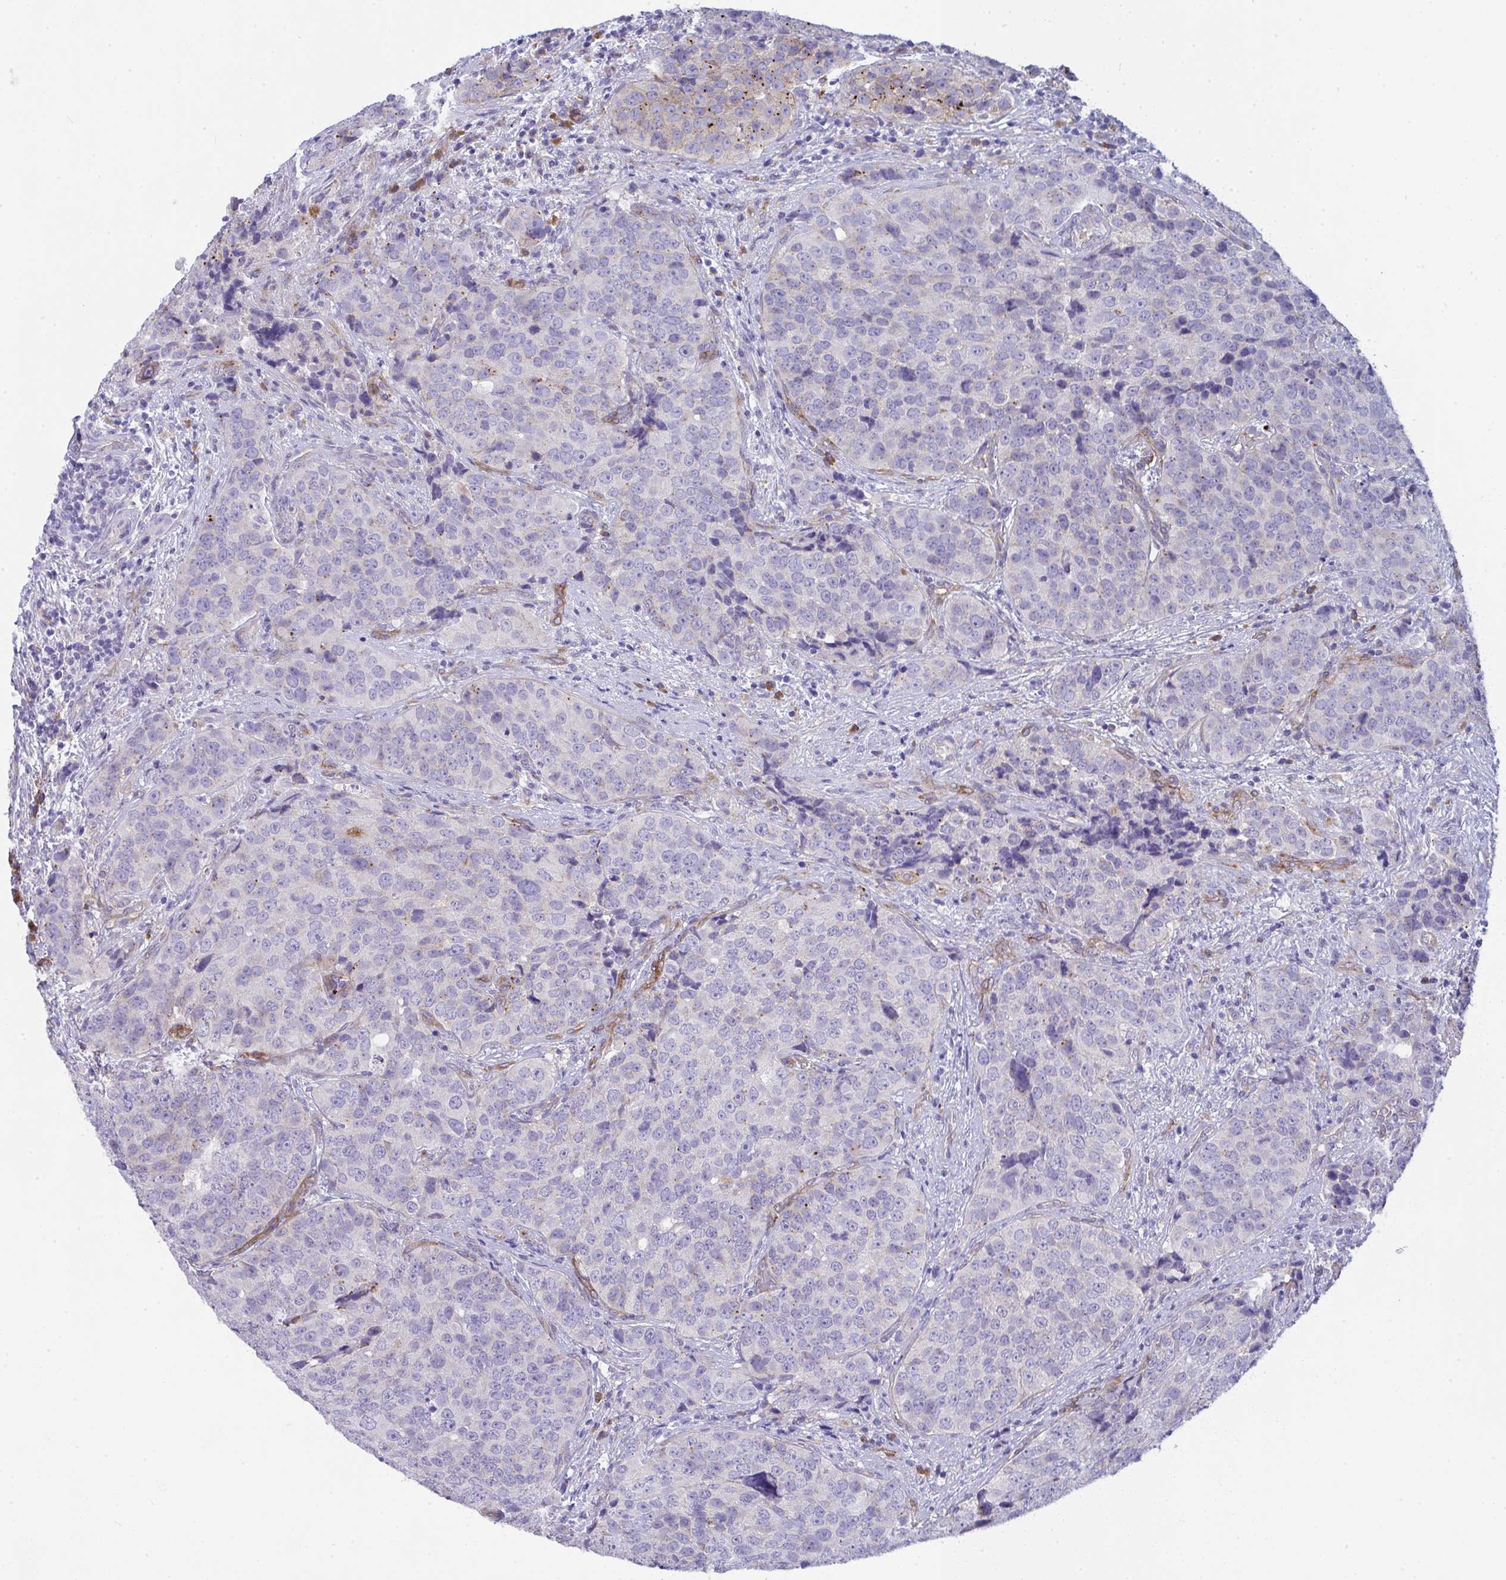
{"staining": {"intensity": "negative", "quantity": "none", "location": "none"}, "tissue": "urothelial cancer", "cell_type": "Tumor cells", "image_type": "cancer", "snomed": [{"axis": "morphology", "description": "Urothelial carcinoma, NOS"}, {"axis": "topography", "description": "Urinary bladder"}], "caption": "Tumor cells are negative for brown protein staining in transitional cell carcinoma. Nuclei are stained in blue.", "gene": "GAB1", "patient": {"sex": "male", "age": 52}}